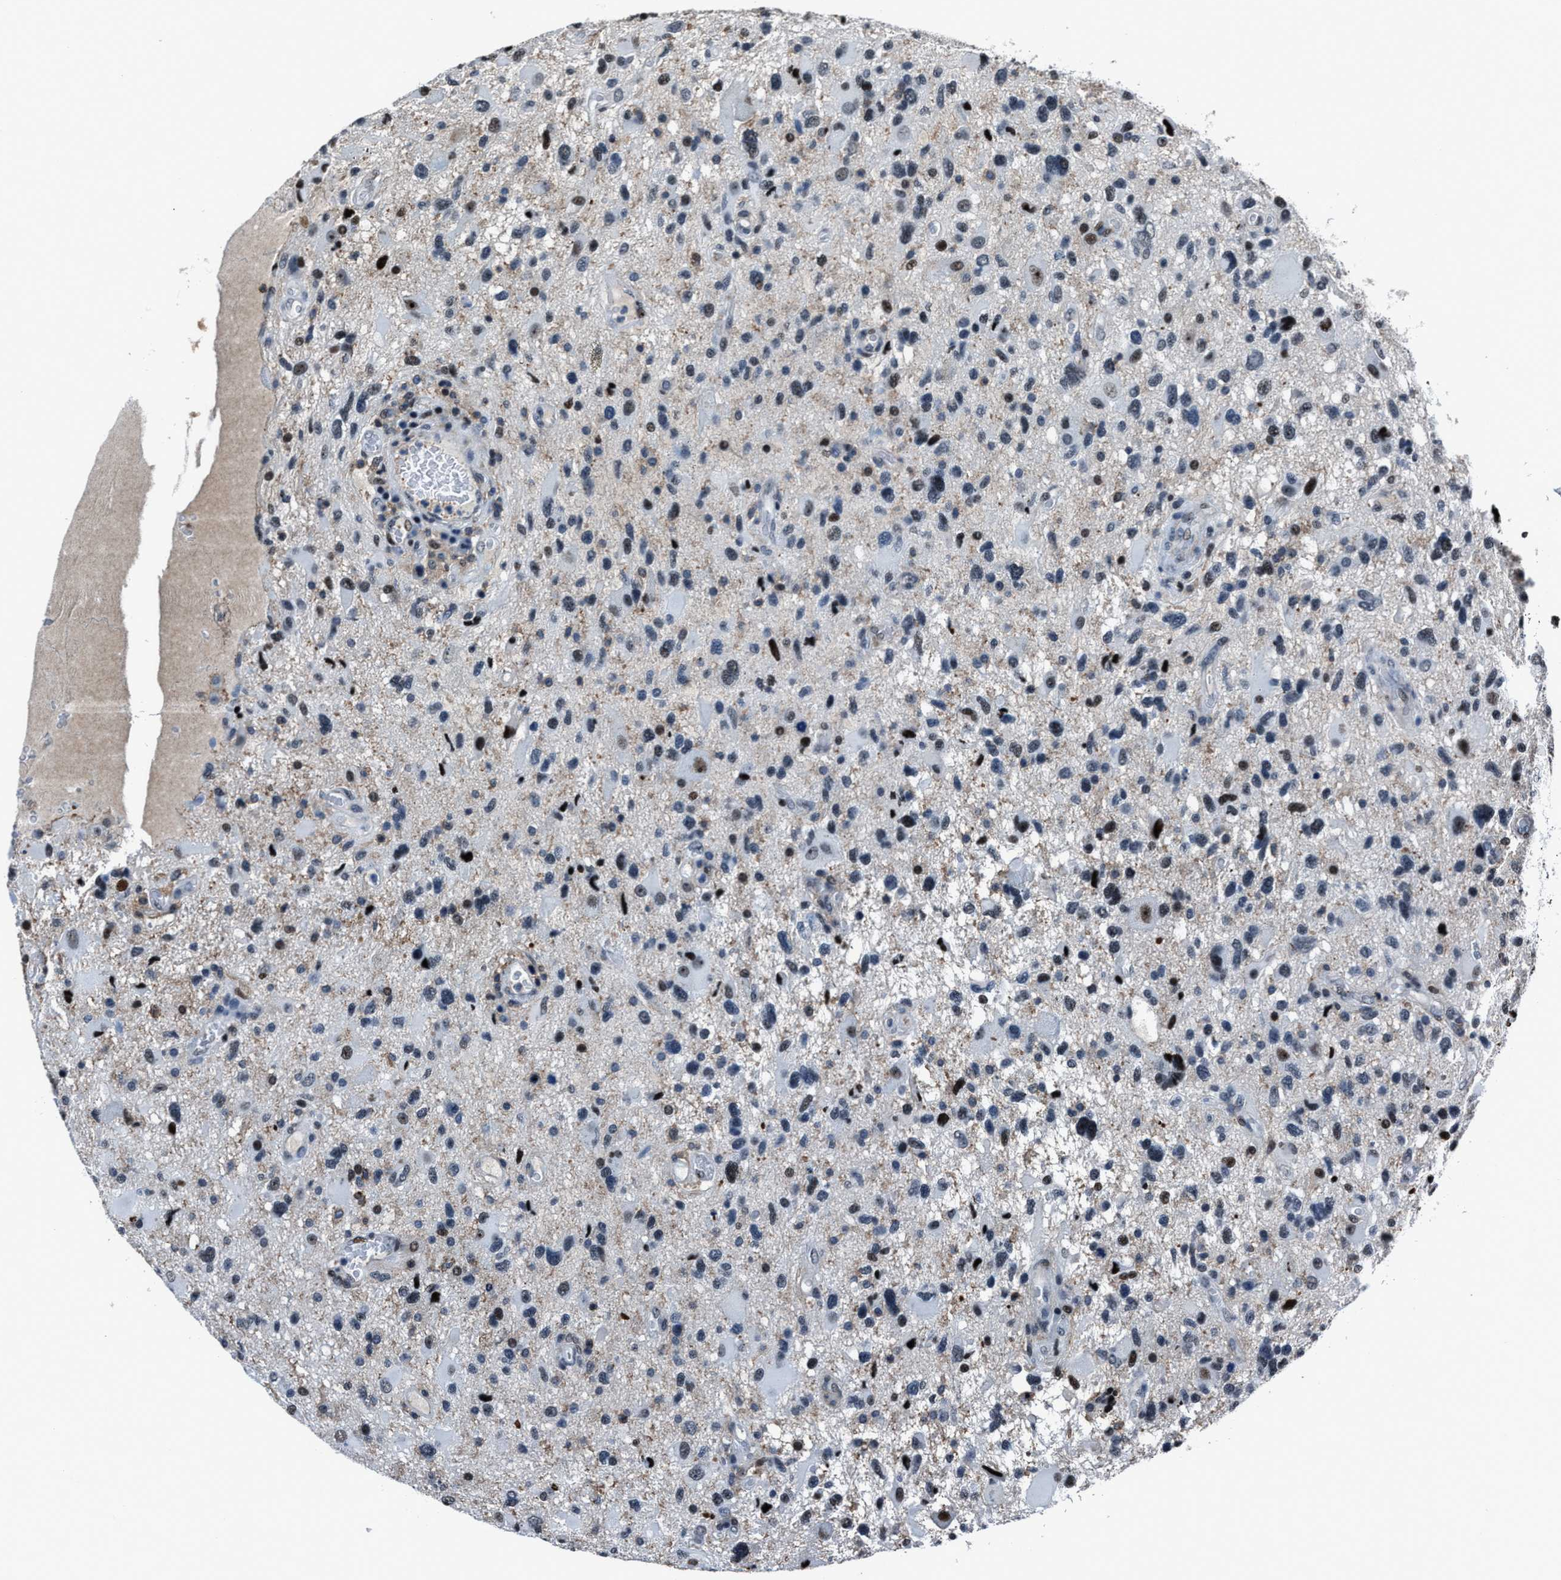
{"staining": {"intensity": "moderate", "quantity": "<25%", "location": "nuclear"}, "tissue": "glioma", "cell_type": "Tumor cells", "image_type": "cancer", "snomed": [{"axis": "morphology", "description": "Glioma, malignant, High grade"}, {"axis": "topography", "description": "Brain"}], "caption": "IHC micrograph of high-grade glioma (malignant) stained for a protein (brown), which reveals low levels of moderate nuclear positivity in approximately <25% of tumor cells.", "gene": "PPIE", "patient": {"sex": "male", "age": 33}}